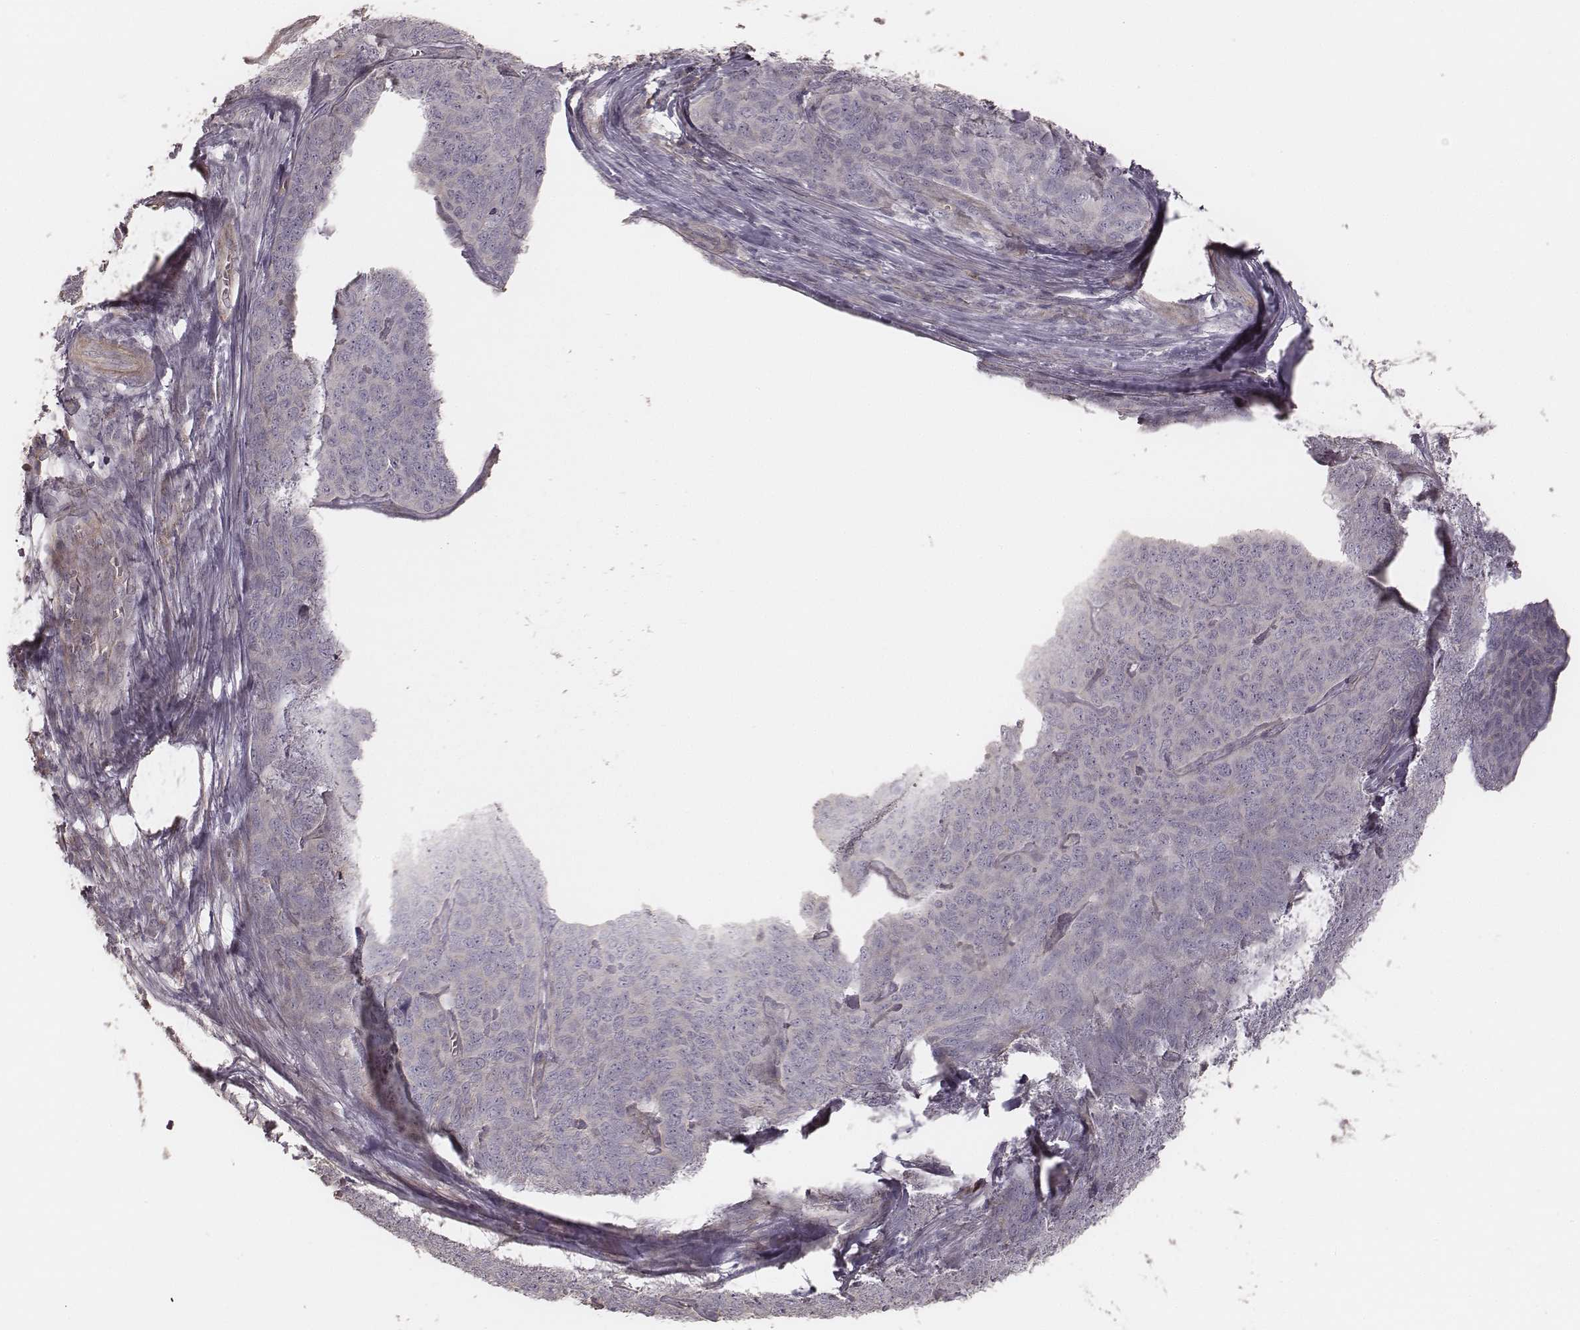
{"staining": {"intensity": "negative", "quantity": "none", "location": "none"}, "tissue": "skin cancer", "cell_type": "Tumor cells", "image_type": "cancer", "snomed": [{"axis": "morphology", "description": "Squamous cell carcinoma, NOS"}, {"axis": "topography", "description": "Skin"}, {"axis": "topography", "description": "Anal"}], "caption": "Immunohistochemical staining of human skin cancer (squamous cell carcinoma) shows no significant staining in tumor cells.", "gene": "OTOGL", "patient": {"sex": "female", "age": 51}}